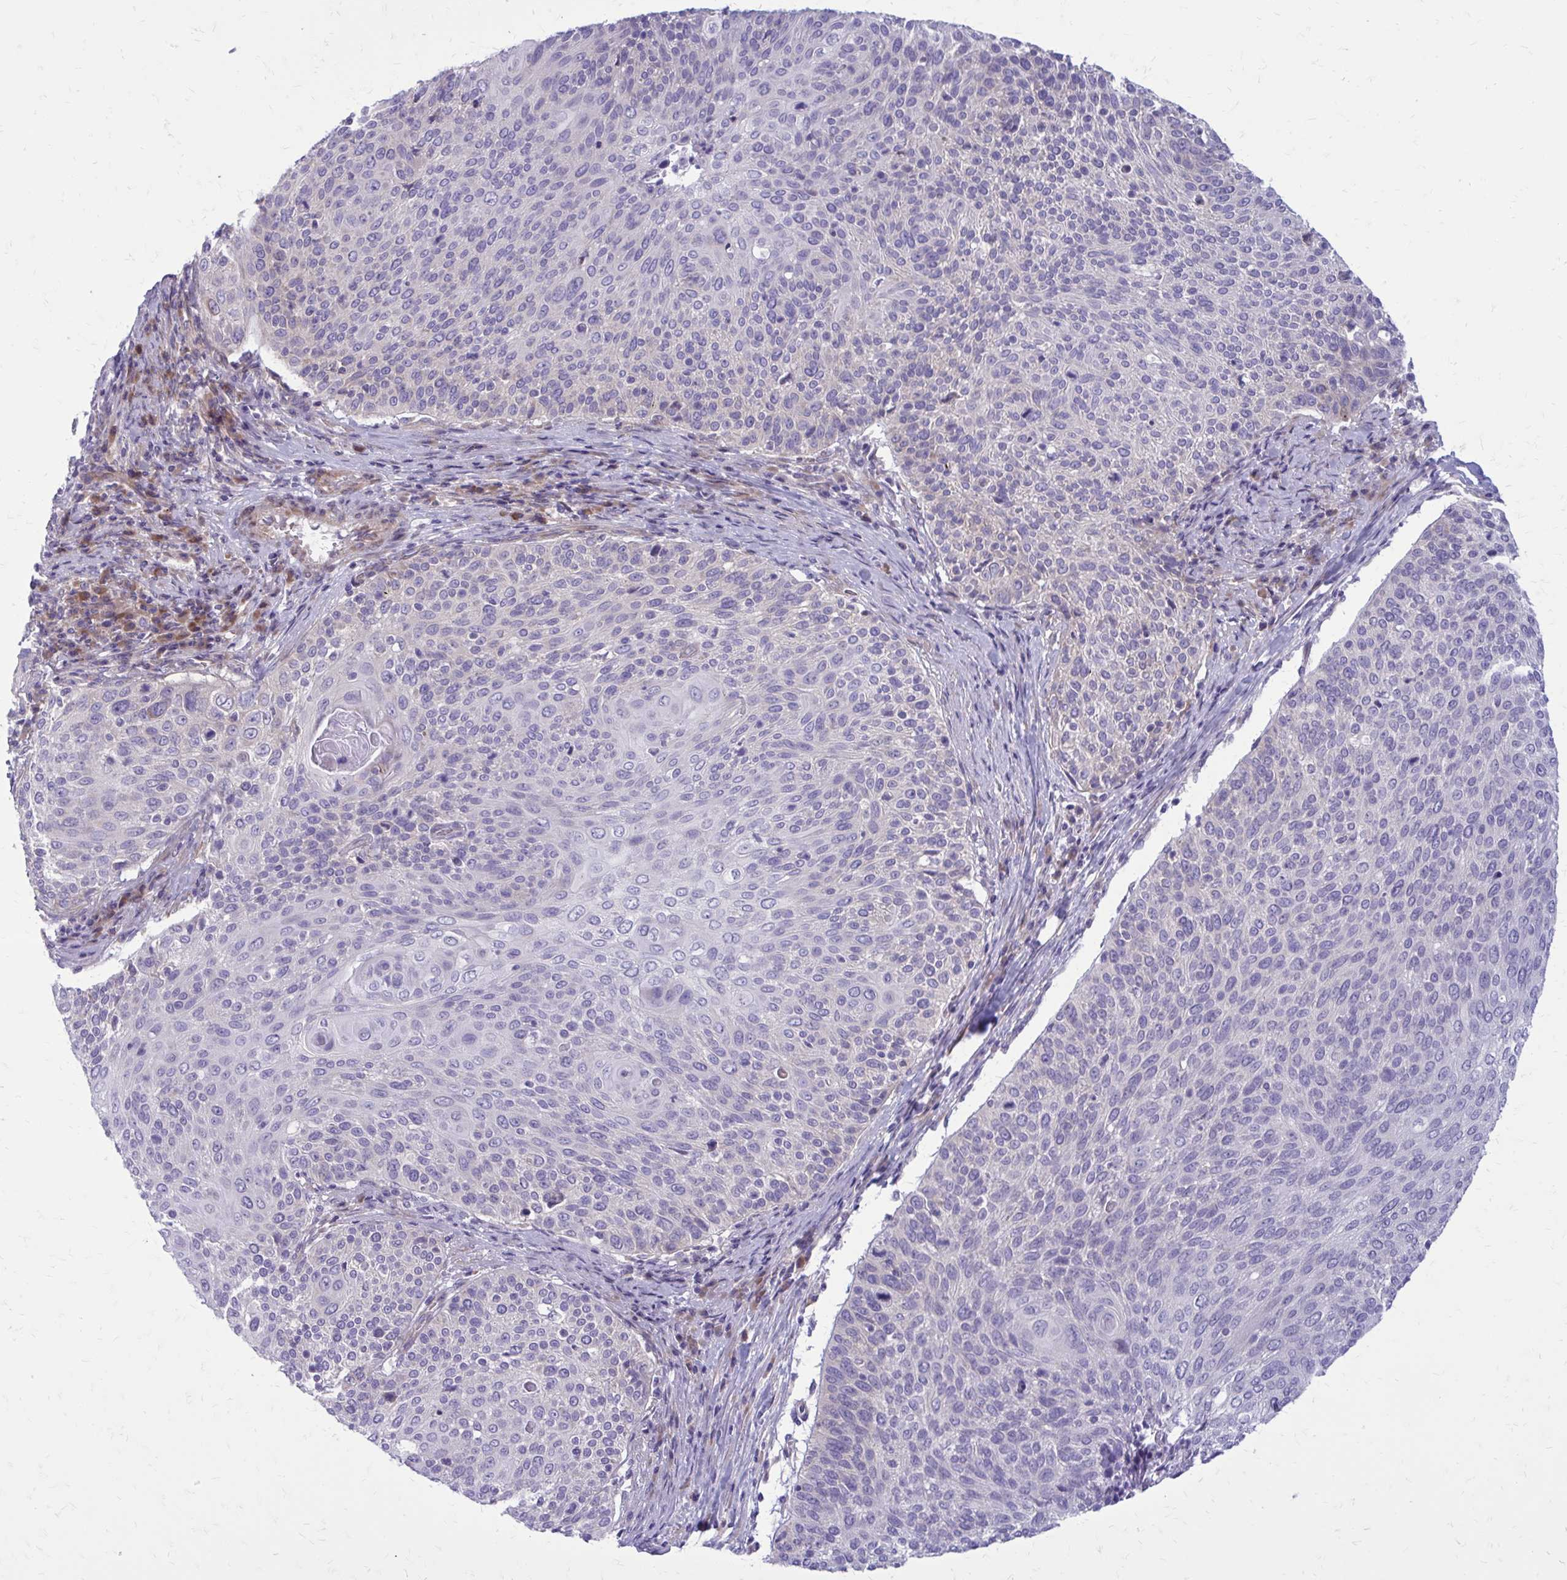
{"staining": {"intensity": "negative", "quantity": "none", "location": "none"}, "tissue": "cervical cancer", "cell_type": "Tumor cells", "image_type": "cancer", "snomed": [{"axis": "morphology", "description": "Squamous cell carcinoma, NOS"}, {"axis": "topography", "description": "Cervix"}], "caption": "A photomicrograph of cervical squamous cell carcinoma stained for a protein shows no brown staining in tumor cells. (Stains: DAB (3,3'-diaminobenzidine) IHC with hematoxylin counter stain, Microscopy: brightfield microscopy at high magnification).", "gene": "GIGYF2", "patient": {"sex": "female", "age": 31}}